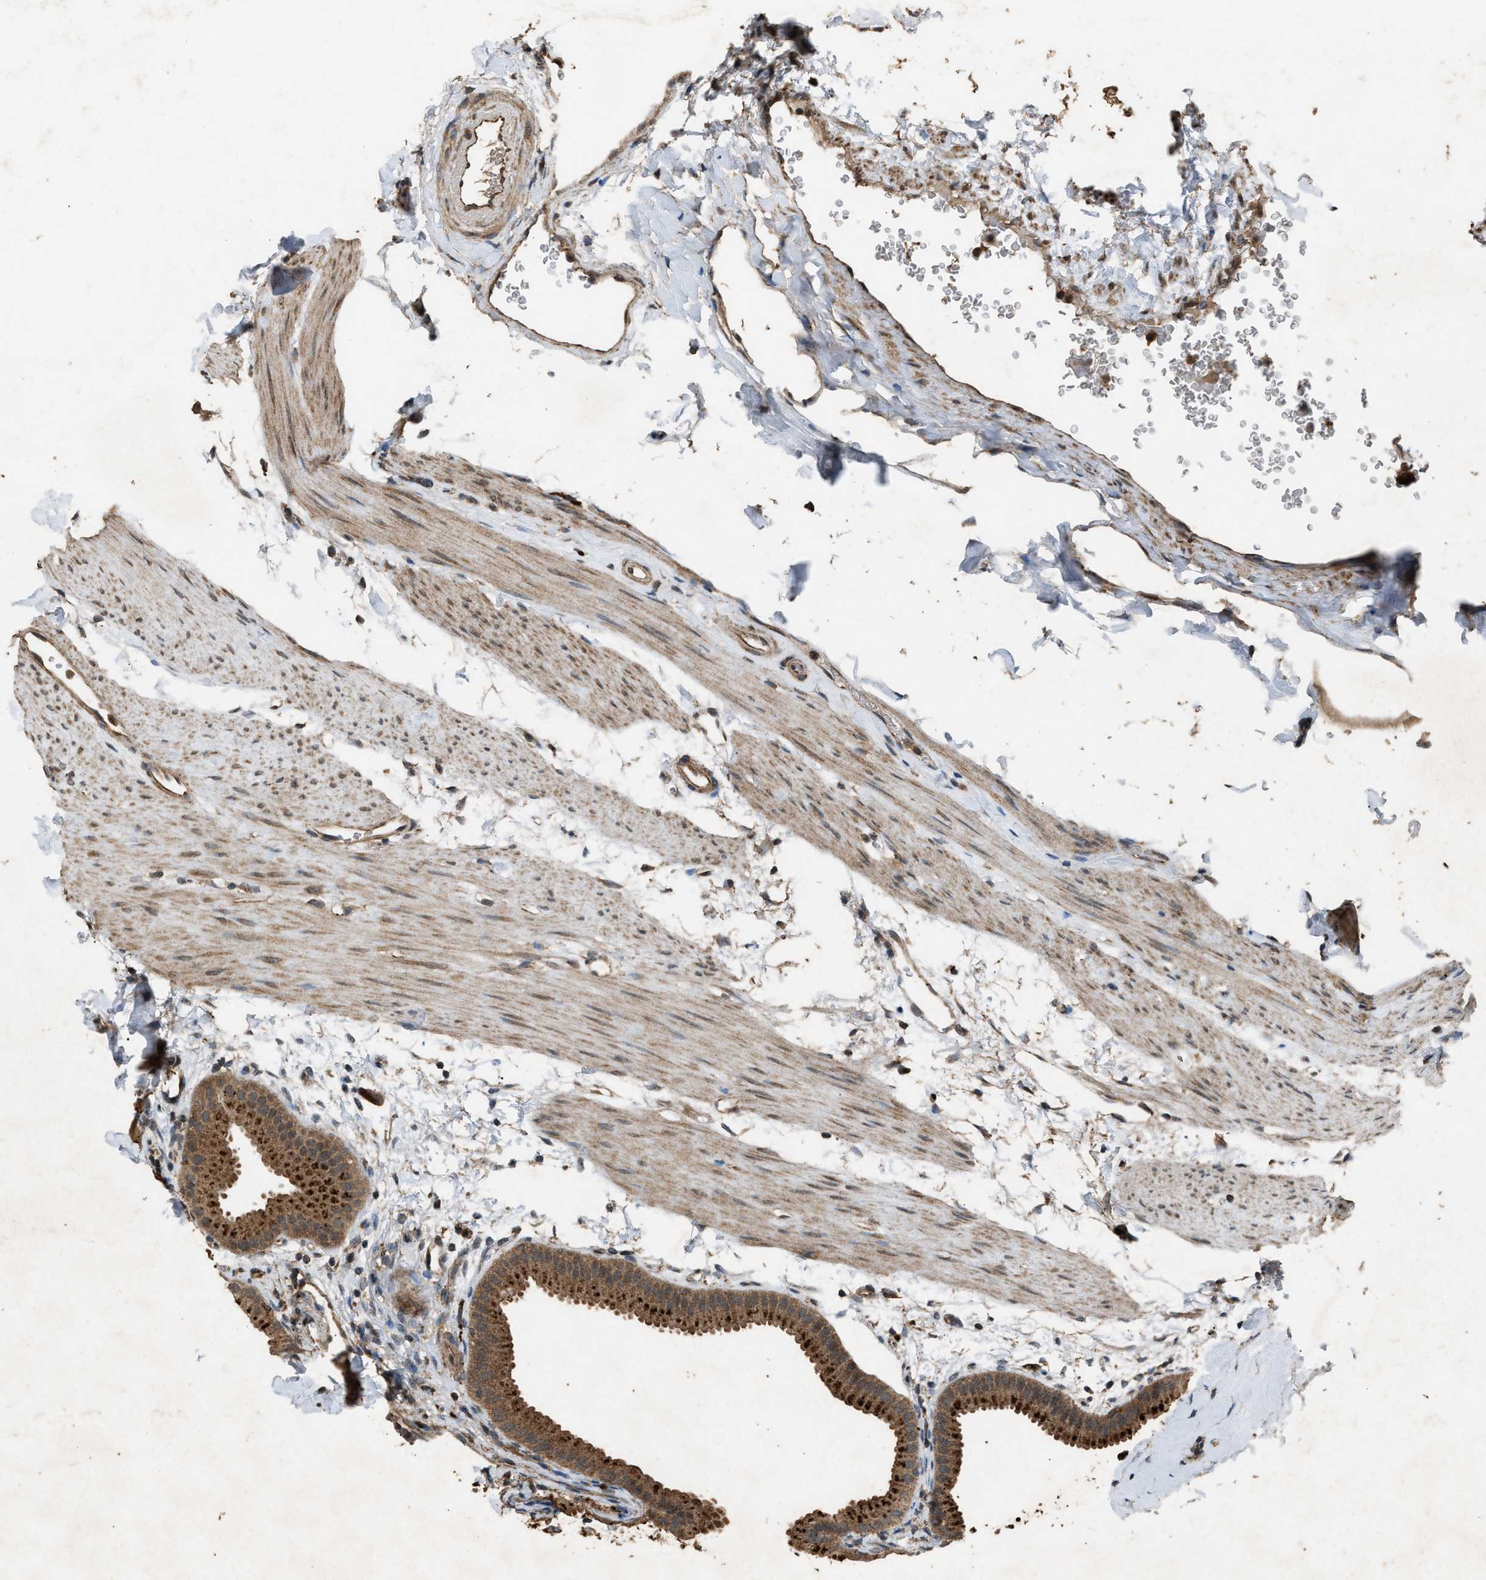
{"staining": {"intensity": "strong", "quantity": ">75%", "location": "cytoplasmic/membranous"}, "tissue": "gallbladder", "cell_type": "Glandular cells", "image_type": "normal", "snomed": [{"axis": "morphology", "description": "Normal tissue, NOS"}, {"axis": "topography", "description": "Gallbladder"}], "caption": "Protein staining reveals strong cytoplasmic/membranous expression in approximately >75% of glandular cells in normal gallbladder.", "gene": "PSMD1", "patient": {"sex": "female", "age": 64}}